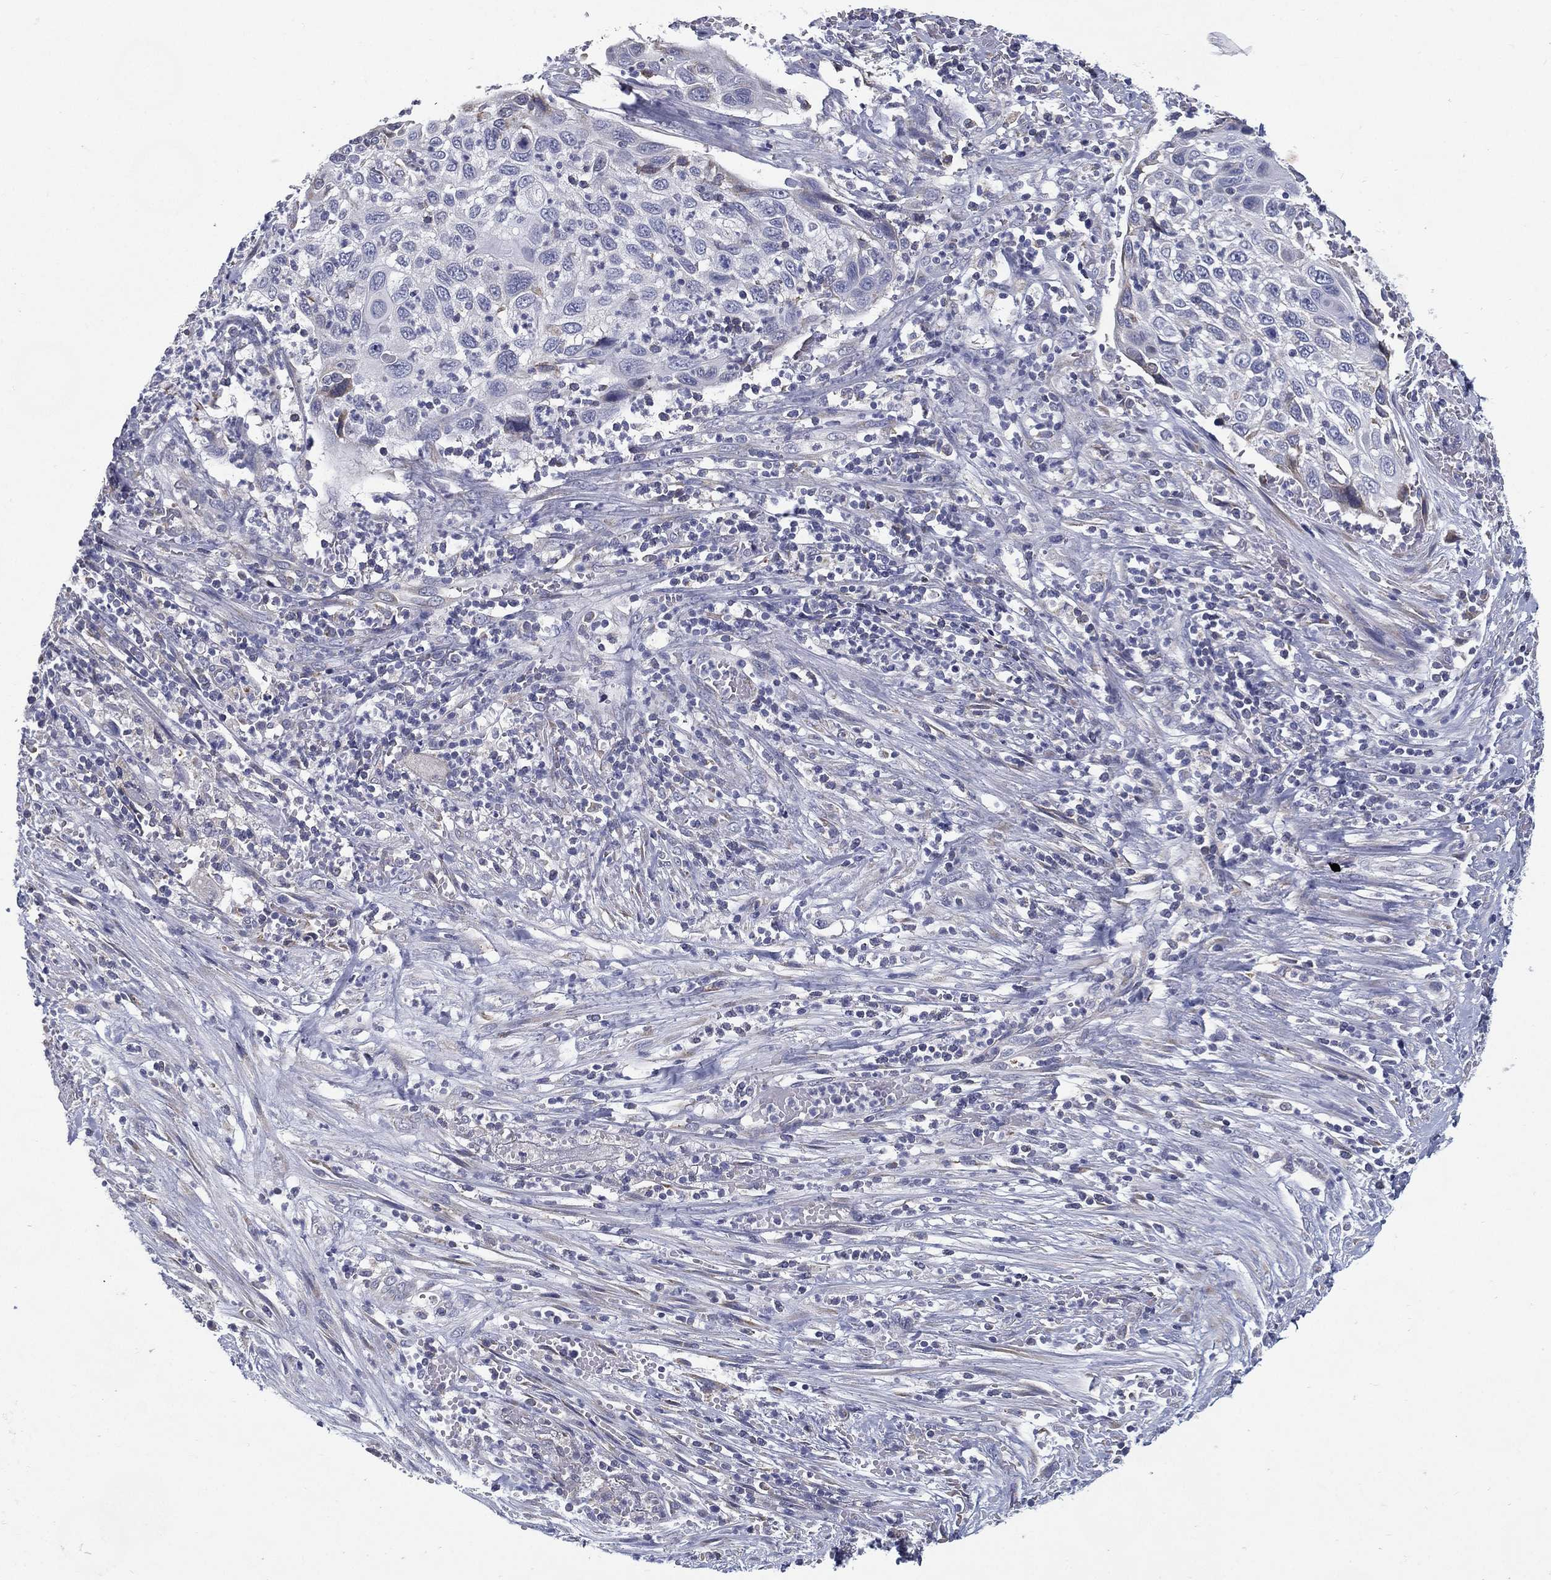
{"staining": {"intensity": "negative", "quantity": "none", "location": "none"}, "tissue": "cervical cancer", "cell_type": "Tumor cells", "image_type": "cancer", "snomed": [{"axis": "morphology", "description": "Squamous cell carcinoma, NOS"}, {"axis": "topography", "description": "Cervix"}], "caption": "This is an immunohistochemistry histopathology image of squamous cell carcinoma (cervical). There is no positivity in tumor cells.", "gene": "C19orf18", "patient": {"sex": "female", "age": 70}}